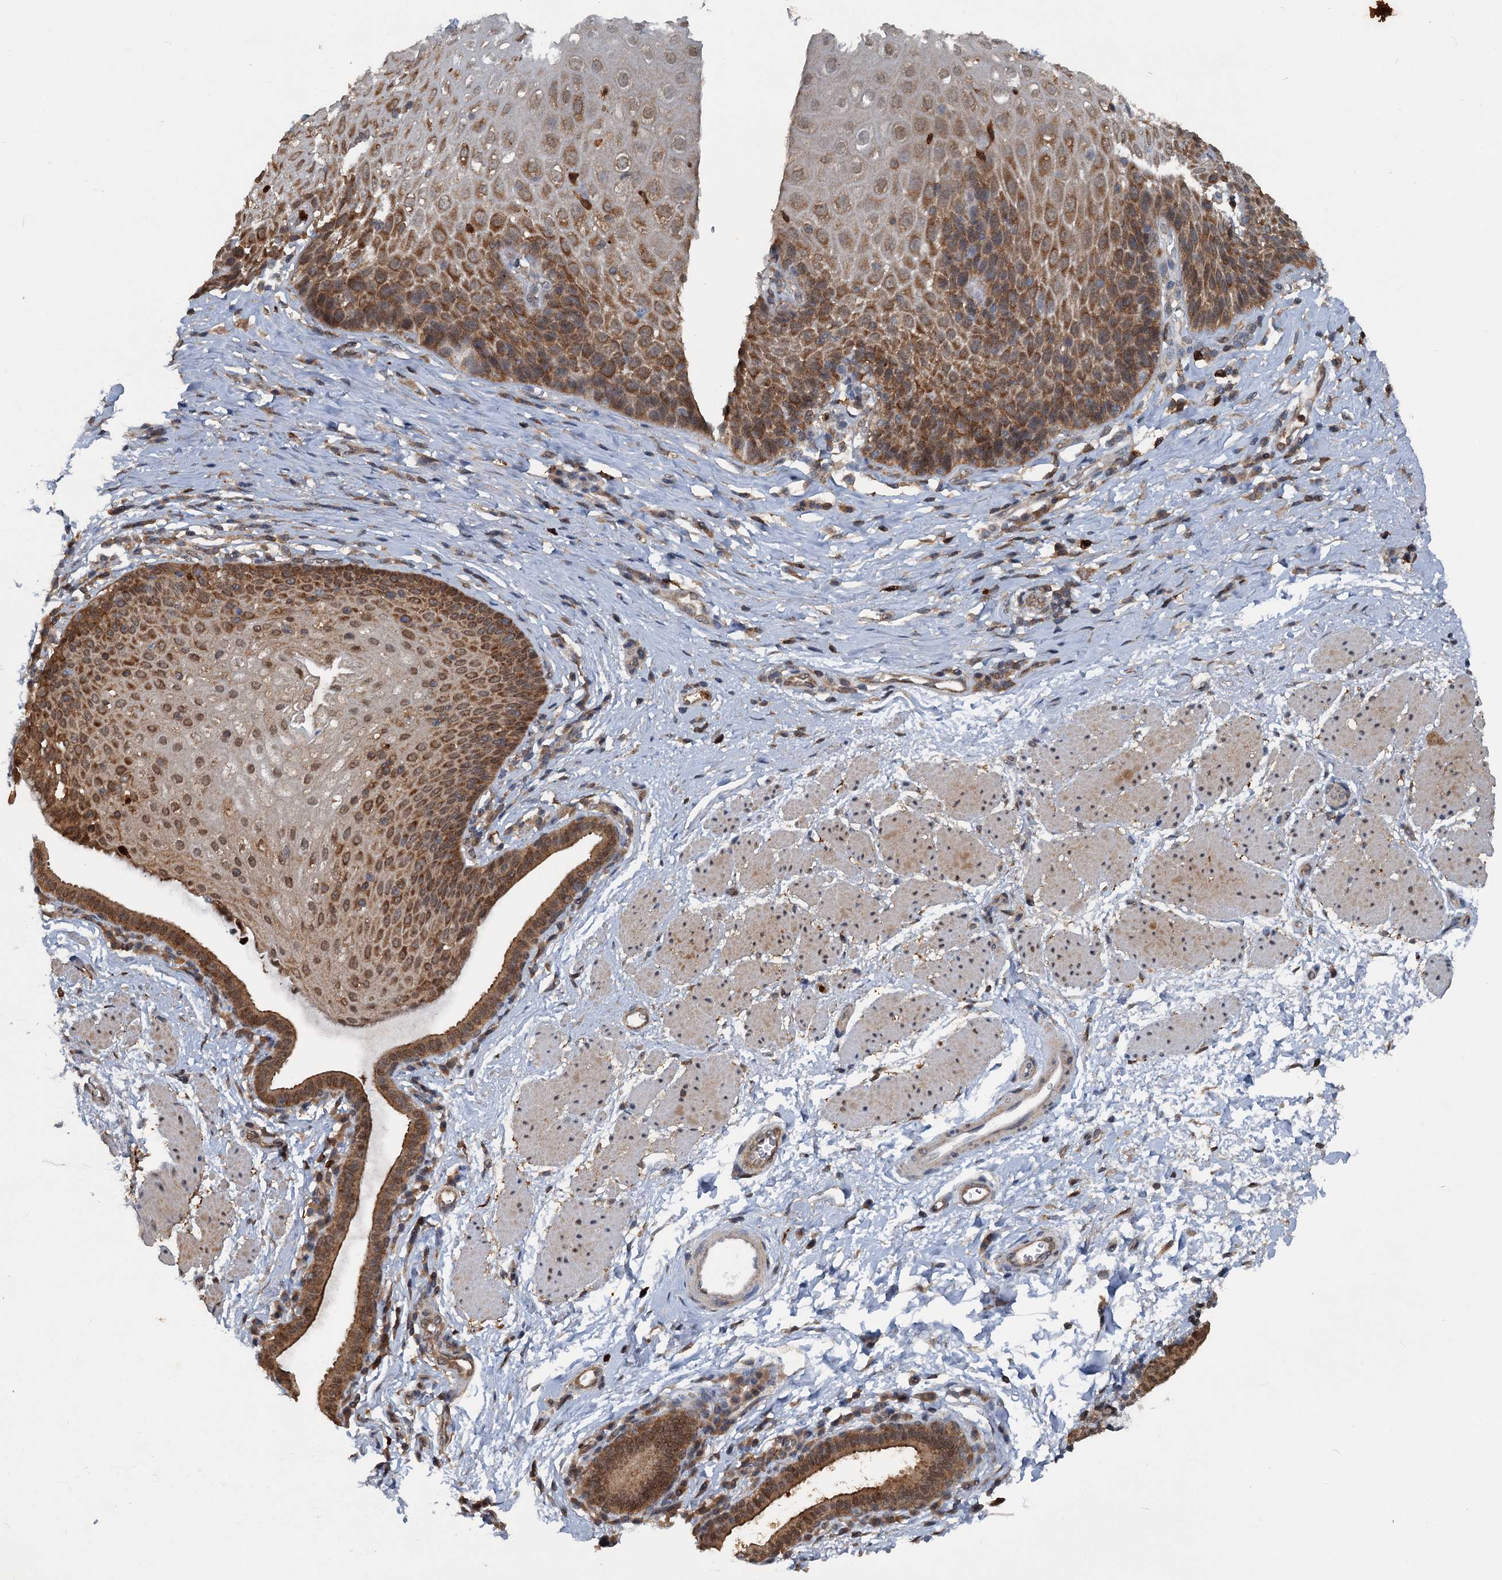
{"staining": {"intensity": "moderate", "quantity": ">75%", "location": "cytoplasmic/membranous"}, "tissue": "esophagus", "cell_type": "Squamous epithelial cells", "image_type": "normal", "snomed": [{"axis": "morphology", "description": "Normal tissue, NOS"}, {"axis": "topography", "description": "Esophagus"}], "caption": "Normal esophagus demonstrates moderate cytoplasmic/membranous expression in about >75% of squamous epithelial cells, visualized by immunohistochemistry.", "gene": "GPI", "patient": {"sex": "female", "age": 61}}